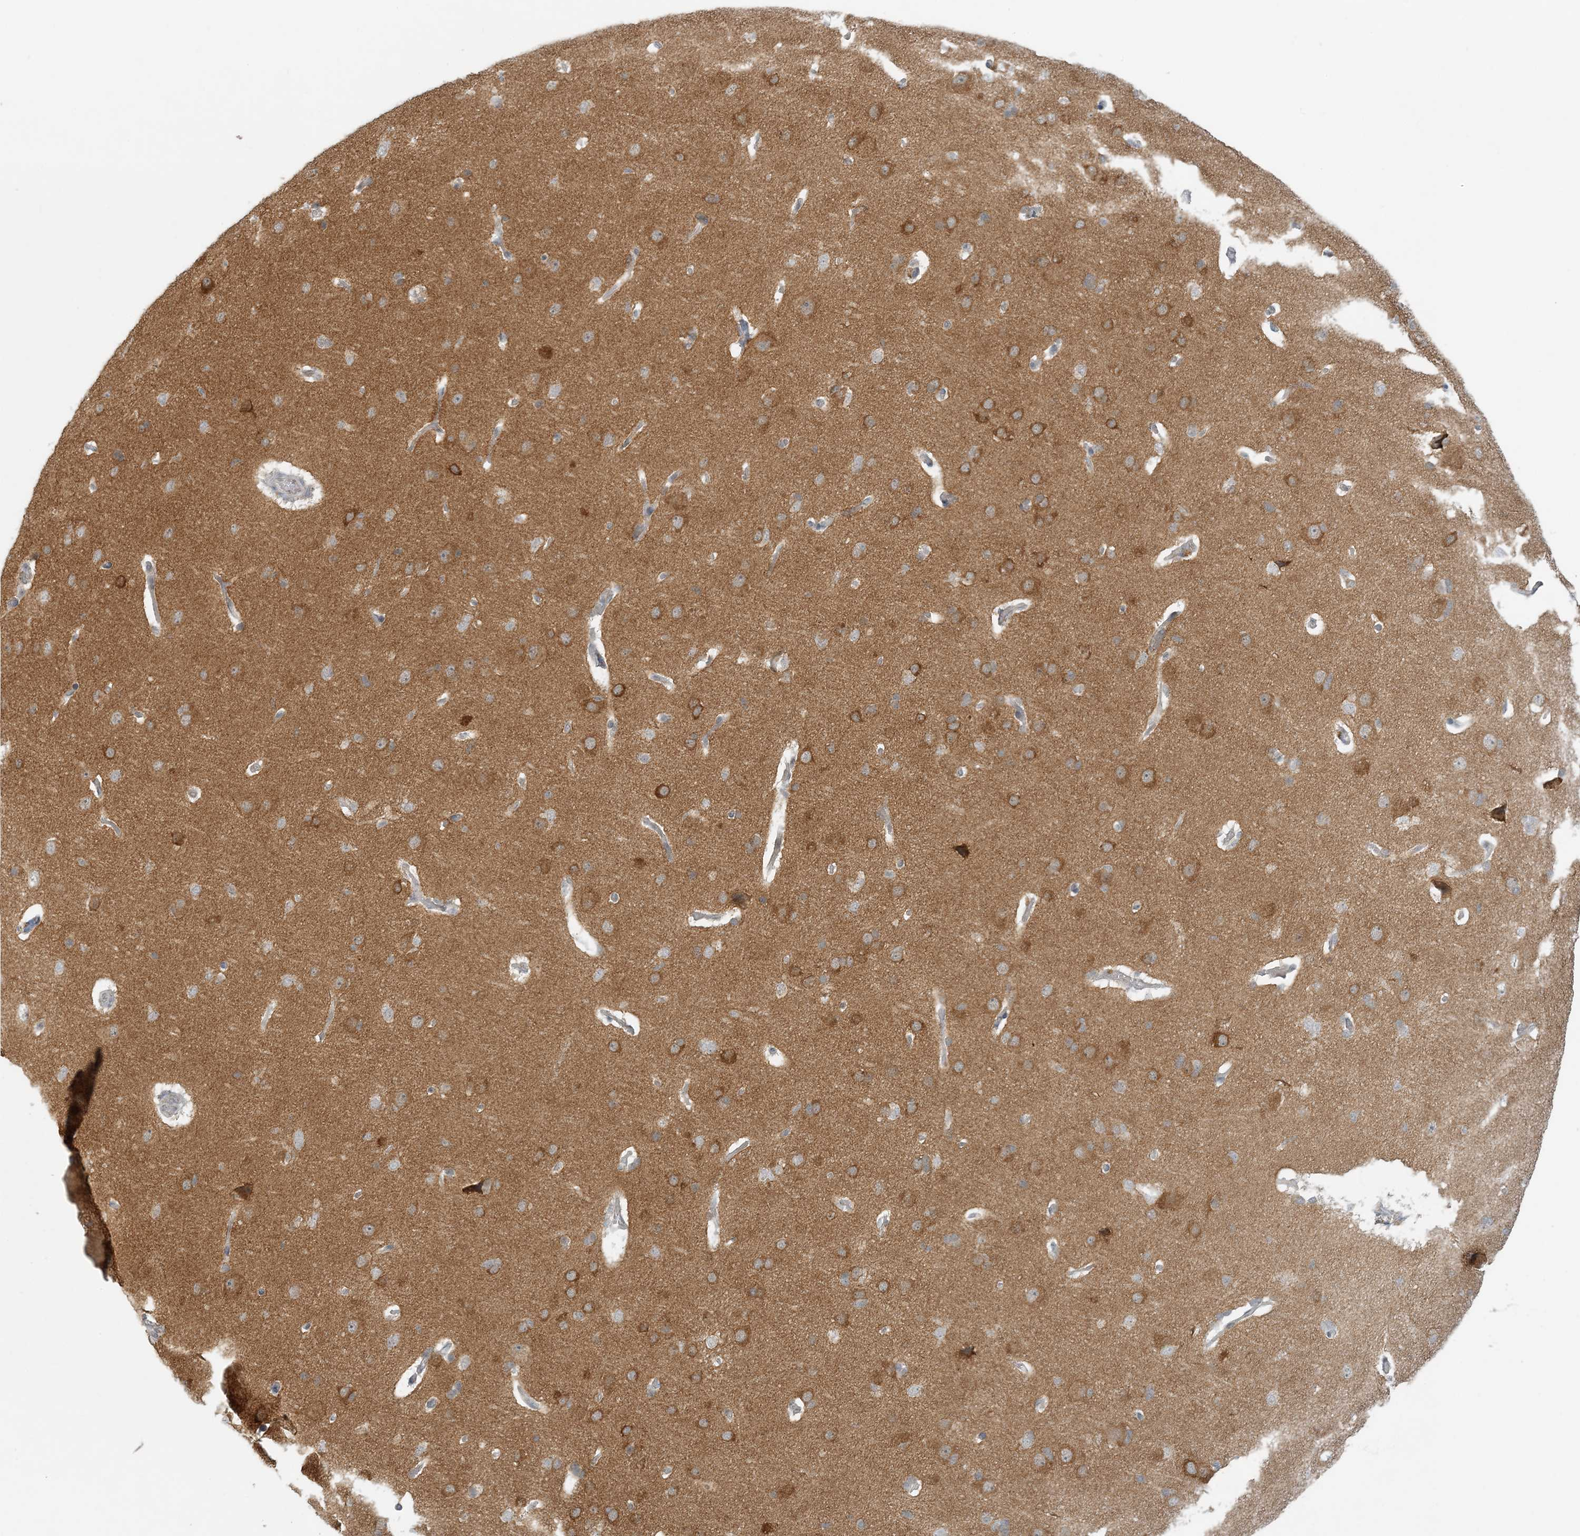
{"staining": {"intensity": "weak", "quantity": ">75%", "location": "cytoplasmic/membranous"}, "tissue": "cerebral cortex", "cell_type": "Endothelial cells", "image_type": "normal", "snomed": [{"axis": "morphology", "description": "Normal tissue, NOS"}, {"axis": "topography", "description": "Cerebral cortex"}], "caption": "The photomicrograph reveals staining of benign cerebral cortex, revealing weak cytoplasmic/membranous protein positivity (brown color) within endothelial cells.", "gene": "OBI1", "patient": {"sex": "male", "age": 62}}